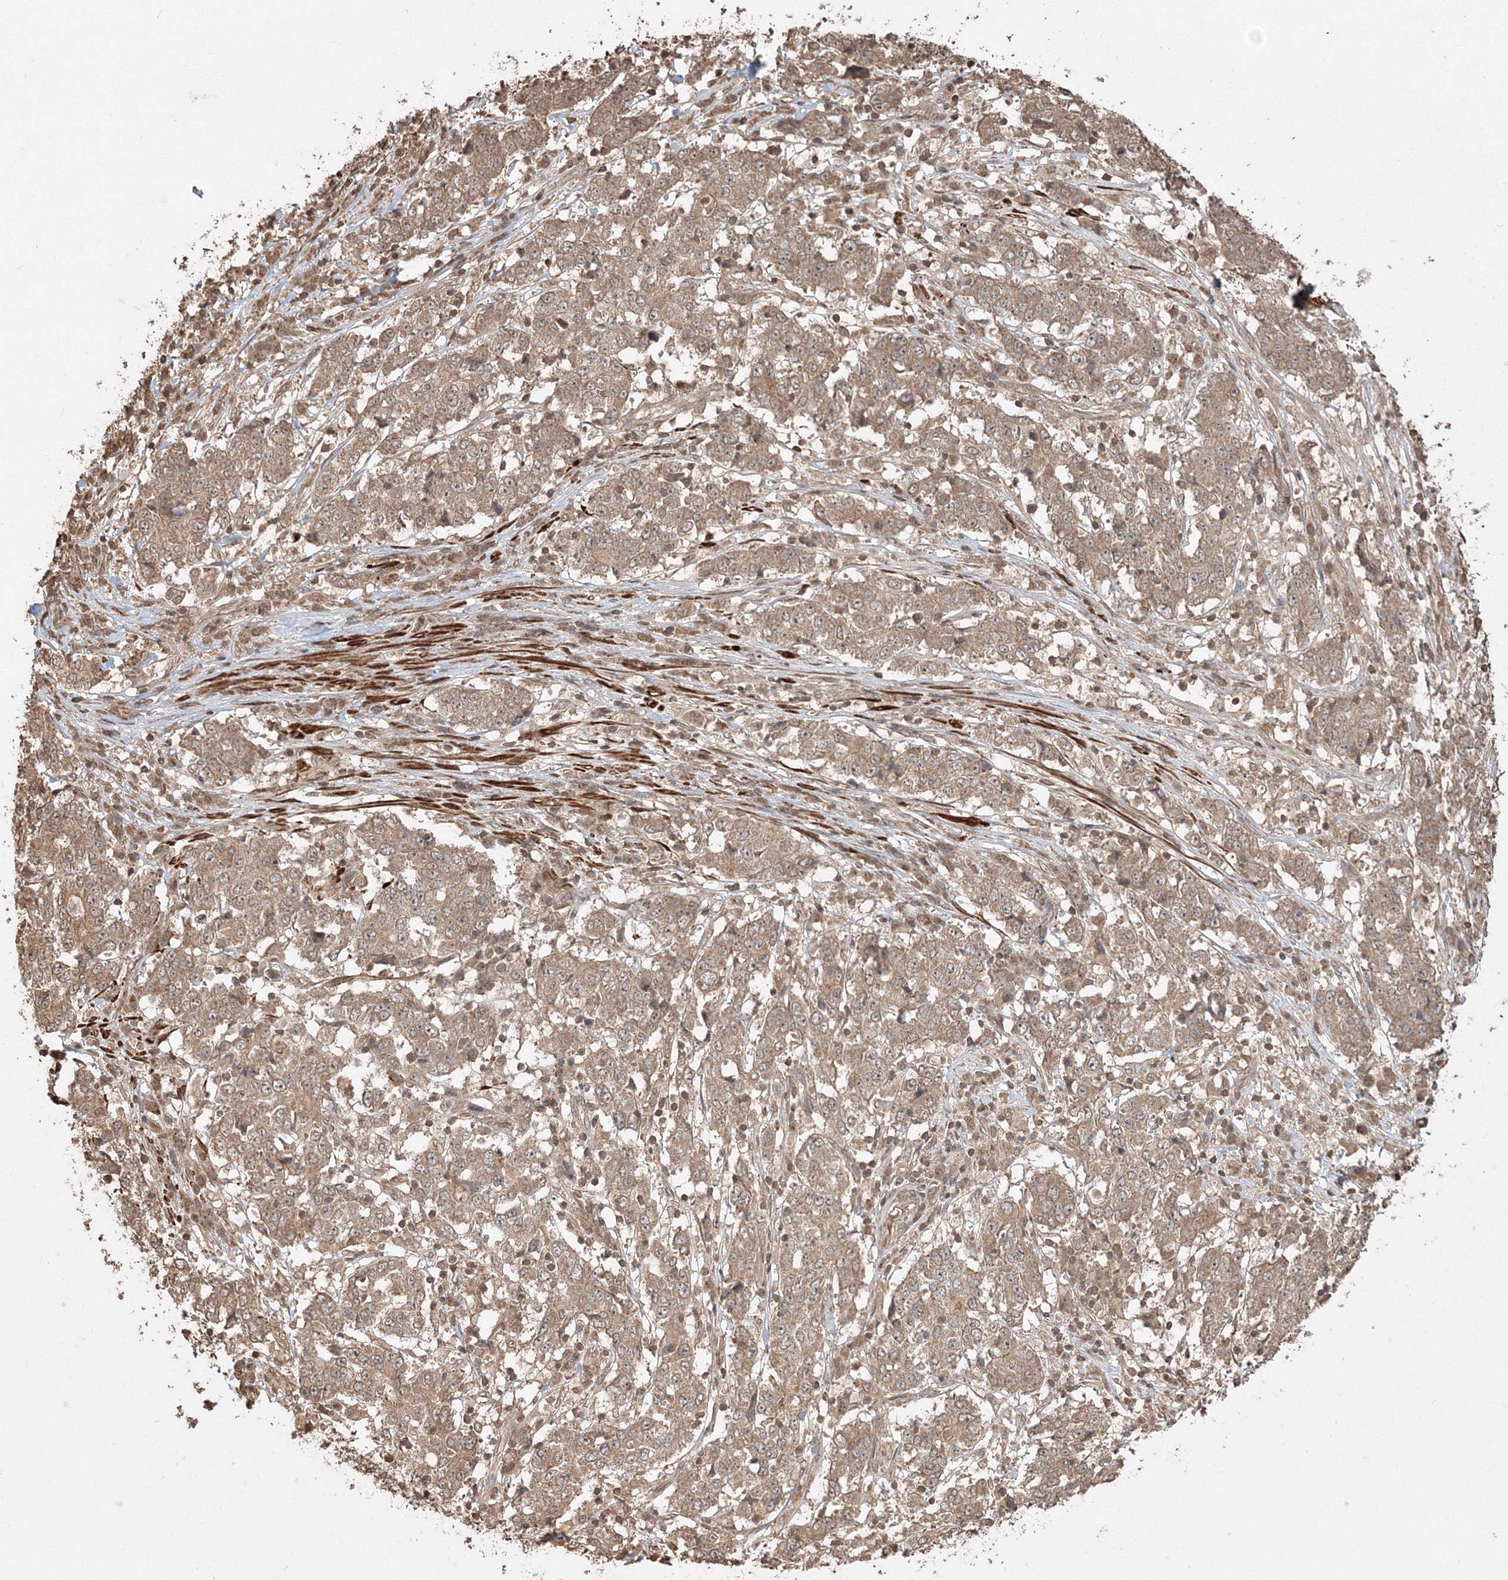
{"staining": {"intensity": "weak", "quantity": ">75%", "location": "cytoplasmic/membranous"}, "tissue": "stomach cancer", "cell_type": "Tumor cells", "image_type": "cancer", "snomed": [{"axis": "morphology", "description": "Adenocarcinoma, NOS"}, {"axis": "topography", "description": "Stomach"}], "caption": "IHC staining of stomach cancer (adenocarcinoma), which displays low levels of weak cytoplasmic/membranous positivity in approximately >75% of tumor cells indicating weak cytoplasmic/membranous protein staining. The staining was performed using DAB (3,3'-diaminobenzidine) (brown) for protein detection and nuclei were counterstained in hematoxylin (blue).", "gene": "CCDC122", "patient": {"sex": "male", "age": 59}}